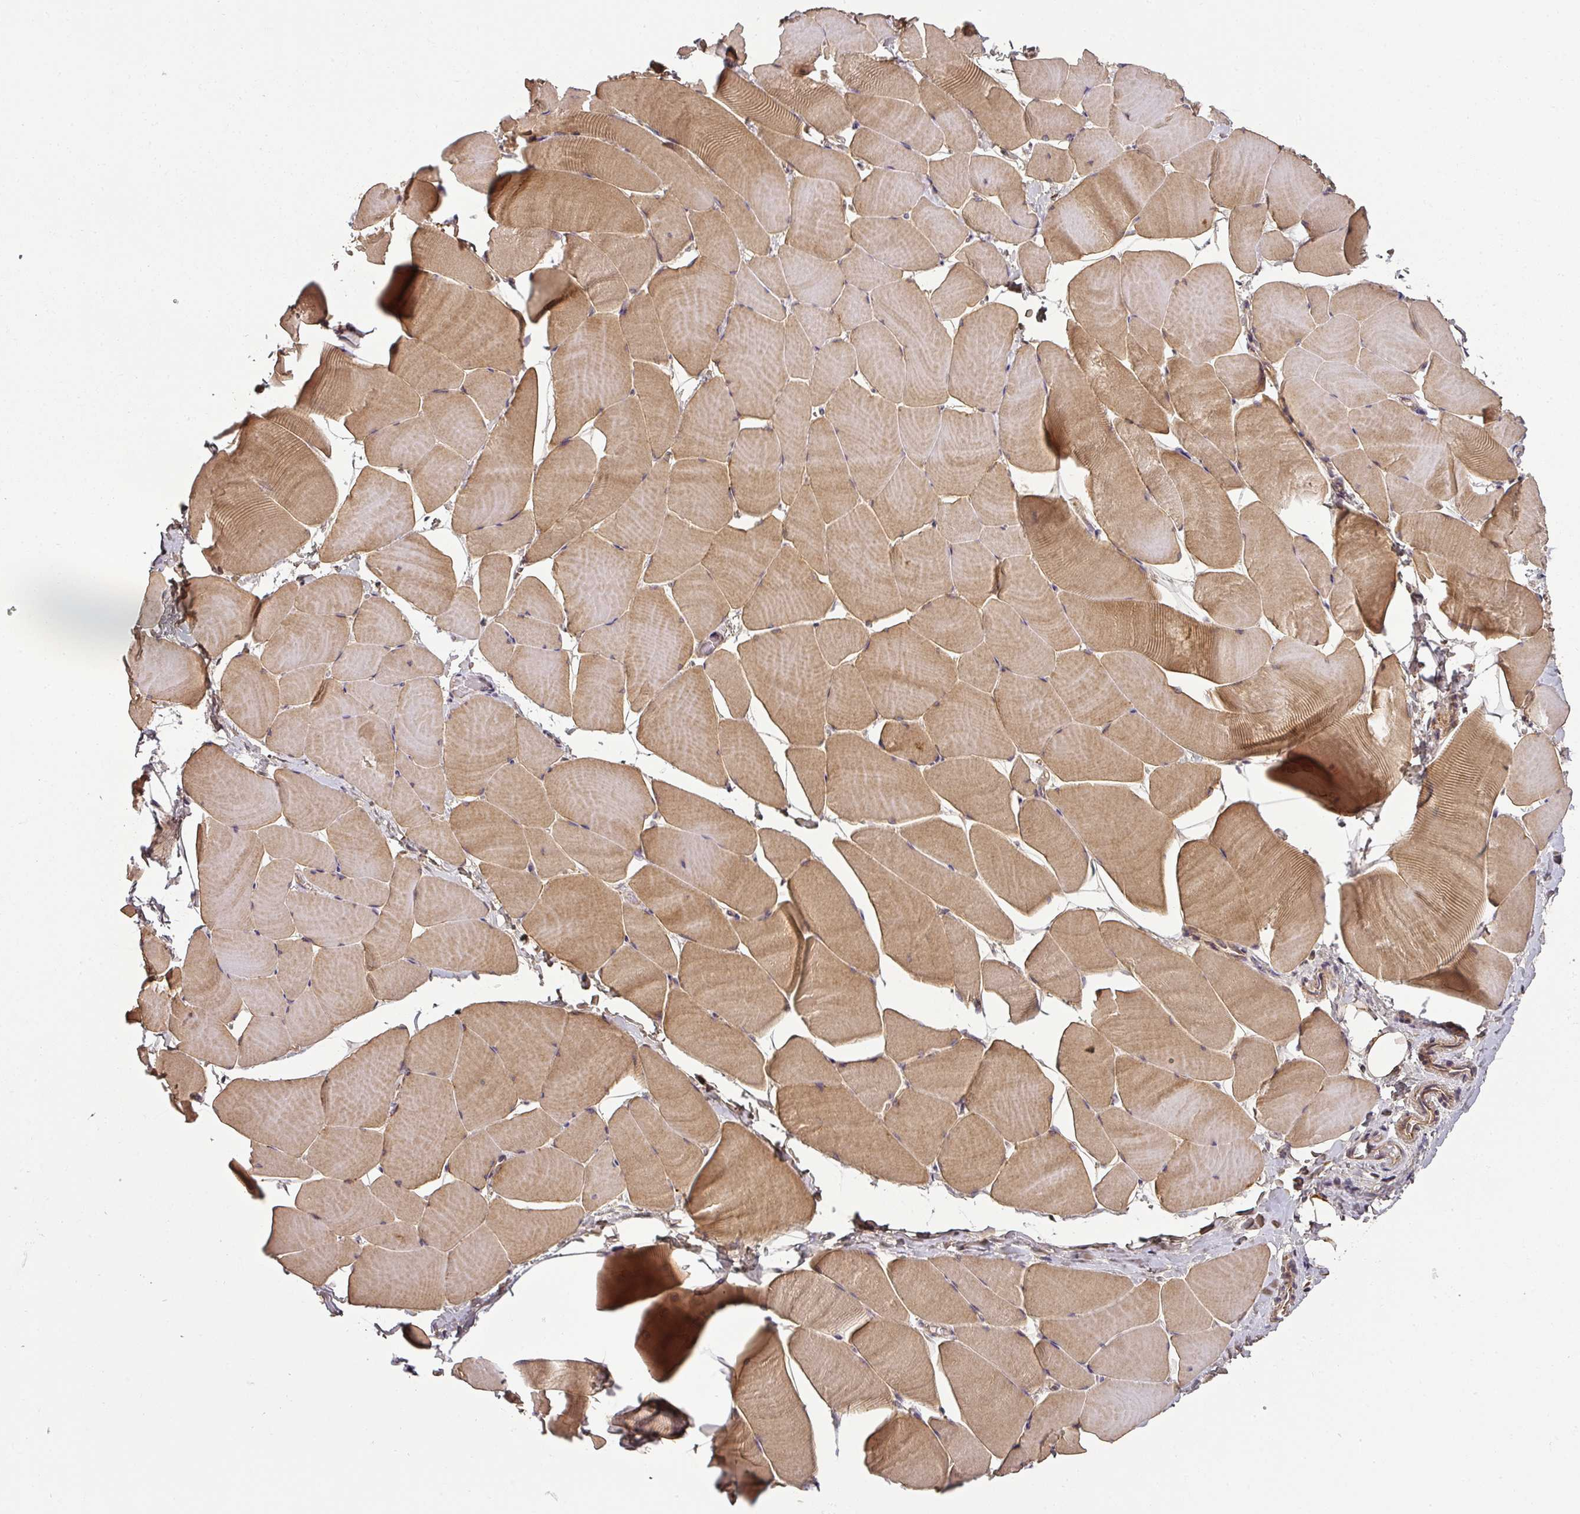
{"staining": {"intensity": "moderate", "quantity": ">75%", "location": "cytoplasmic/membranous"}, "tissue": "skeletal muscle", "cell_type": "Myocytes", "image_type": "normal", "snomed": [{"axis": "morphology", "description": "Normal tissue, NOS"}, {"axis": "topography", "description": "Skeletal muscle"}], "caption": "The histopathology image displays staining of unremarkable skeletal muscle, revealing moderate cytoplasmic/membranous protein expression (brown color) within myocytes.", "gene": "DIMT1", "patient": {"sex": "male", "age": 25}}